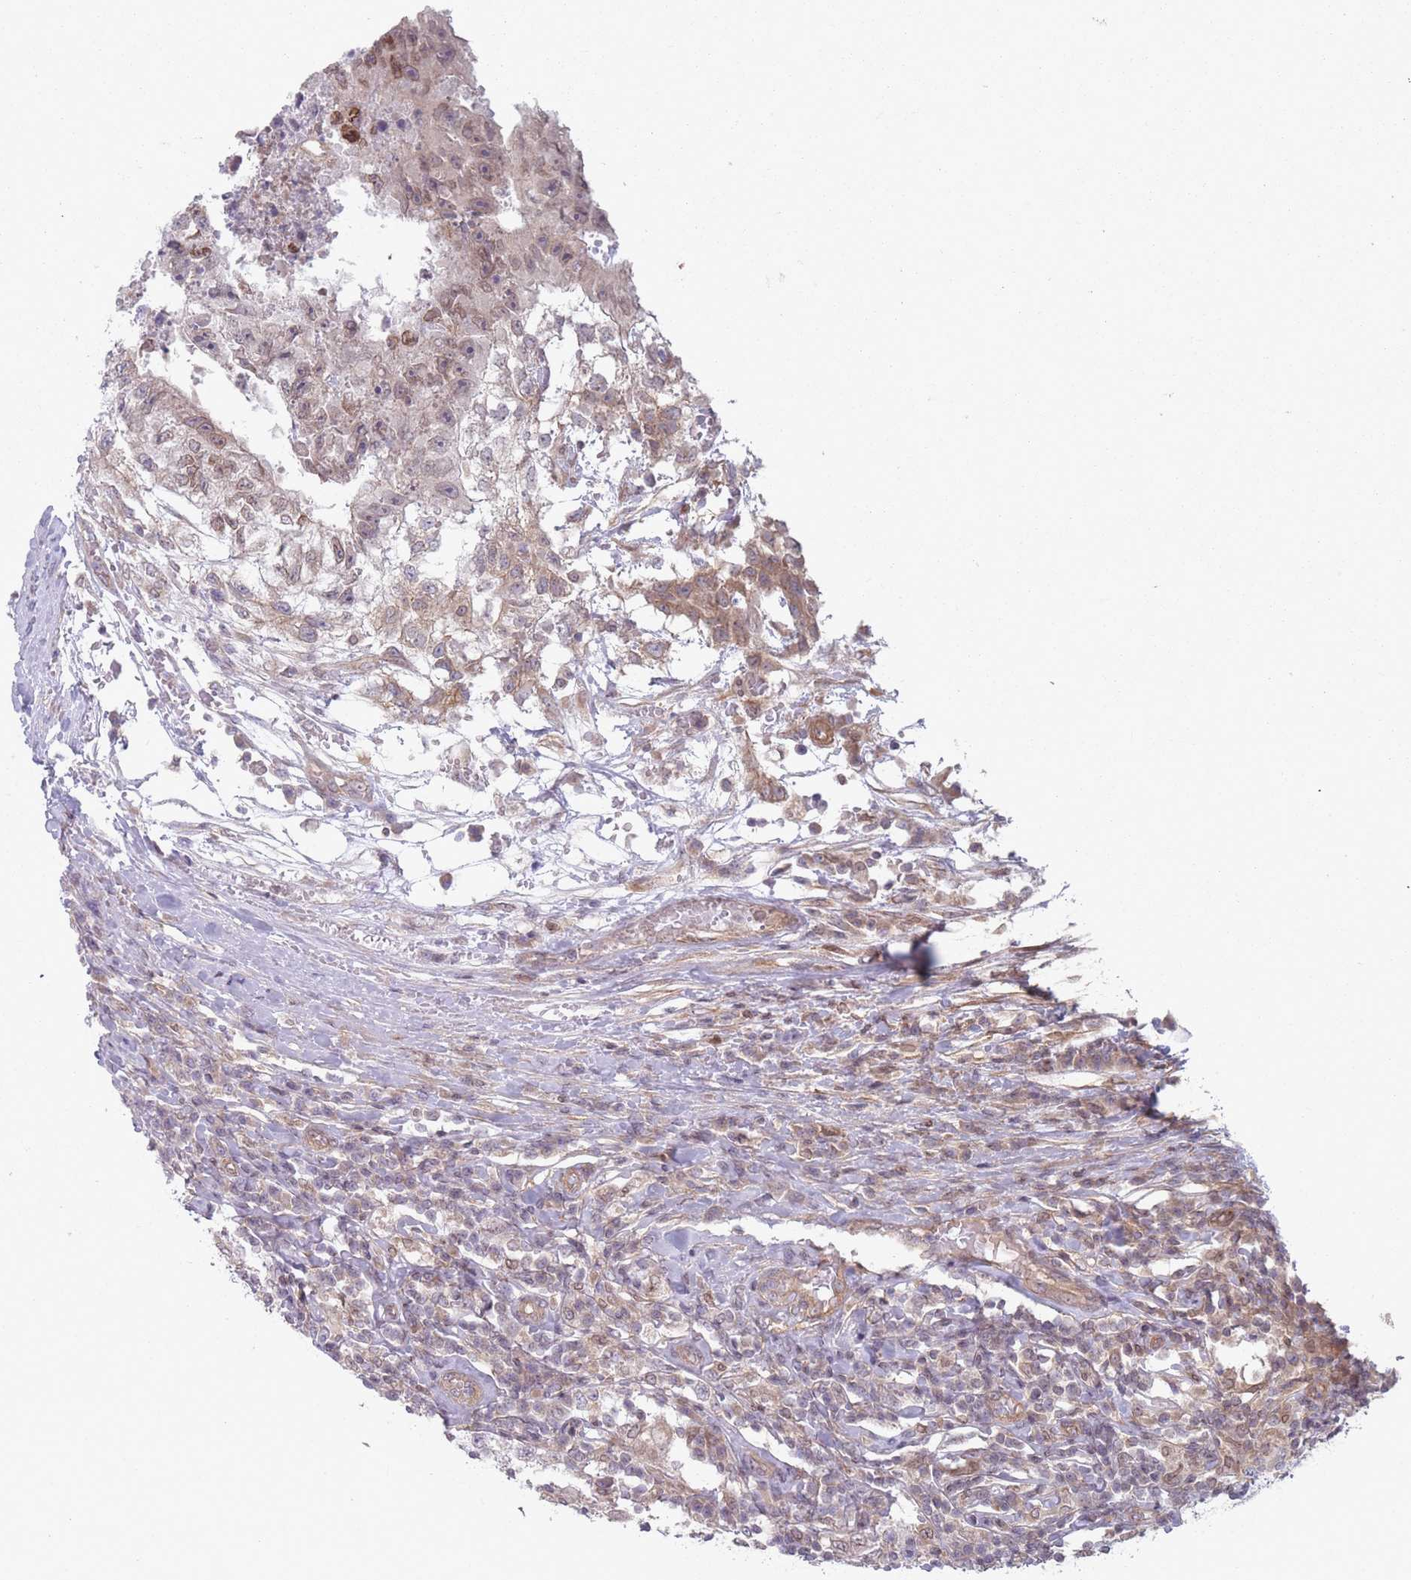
{"staining": {"intensity": "moderate", "quantity": "<25%", "location": "cytoplasmic/membranous"}, "tissue": "testis cancer", "cell_type": "Tumor cells", "image_type": "cancer", "snomed": [{"axis": "morphology", "description": "Seminoma, NOS"}, {"axis": "morphology", "description": "Carcinoma, Embryonal, NOS"}, {"axis": "topography", "description": "Testis"}], "caption": "Brown immunohistochemical staining in seminoma (testis) reveals moderate cytoplasmic/membranous positivity in about <25% of tumor cells. (Brightfield microscopy of DAB IHC at high magnification).", "gene": "VRK2", "patient": {"sex": "male", "age": 41}}